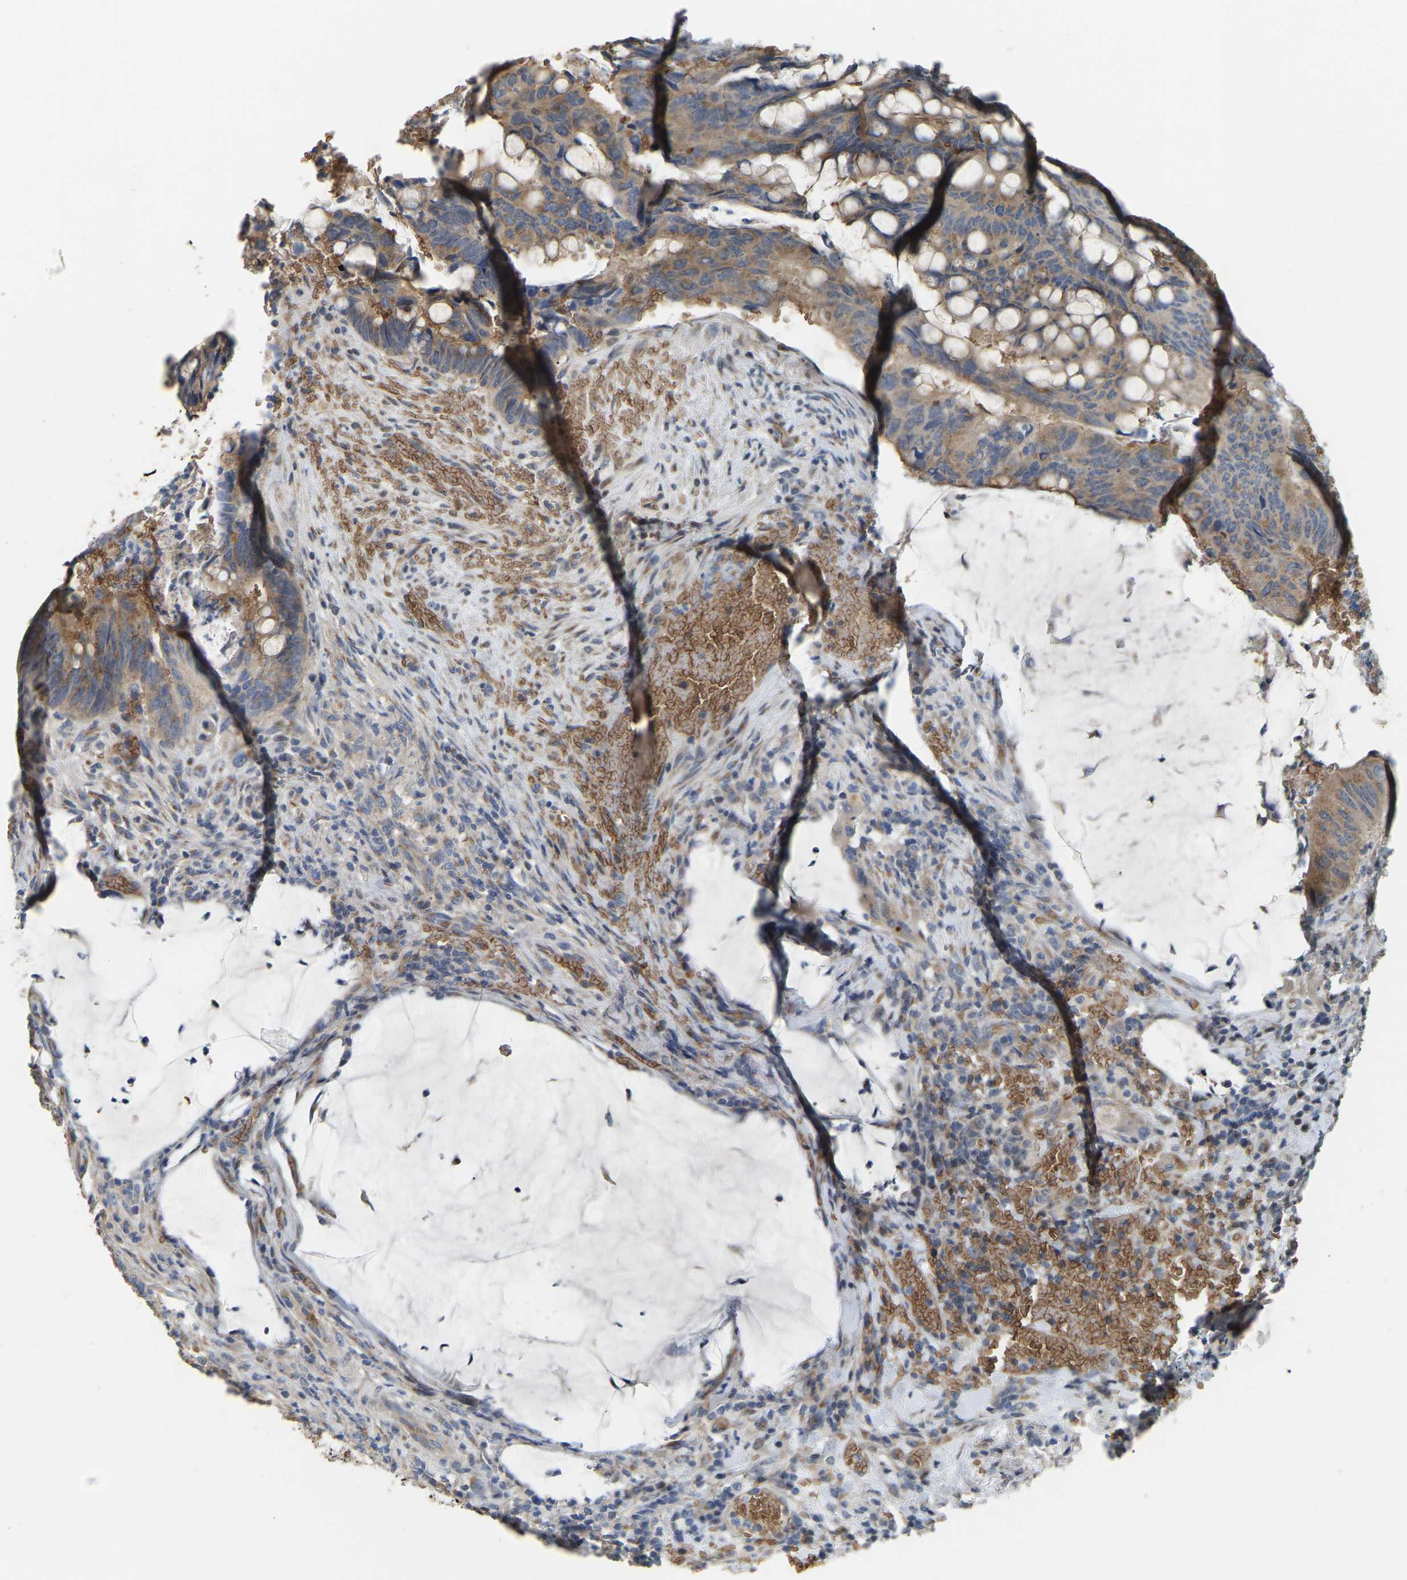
{"staining": {"intensity": "moderate", "quantity": ">75%", "location": "cytoplasmic/membranous"}, "tissue": "colorectal cancer", "cell_type": "Tumor cells", "image_type": "cancer", "snomed": [{"axis": "morphology", "description": "Normal tissue, NOS"}, {"axis": "morphology", "description": "Adenocarcinoma, NOS"}, {"axis": "topography", "description": "Rectum"}, {"axis": "topography", "description": "Peripheral nerve tissue"}], "caption": "A brown stain highlights moderate cytoplasmic/membranous staining of a protein in human colorectal adenocarcinoma tumor cells.", "gene": "CFAP298", "patient": {"sex": "male", "age": 92}}